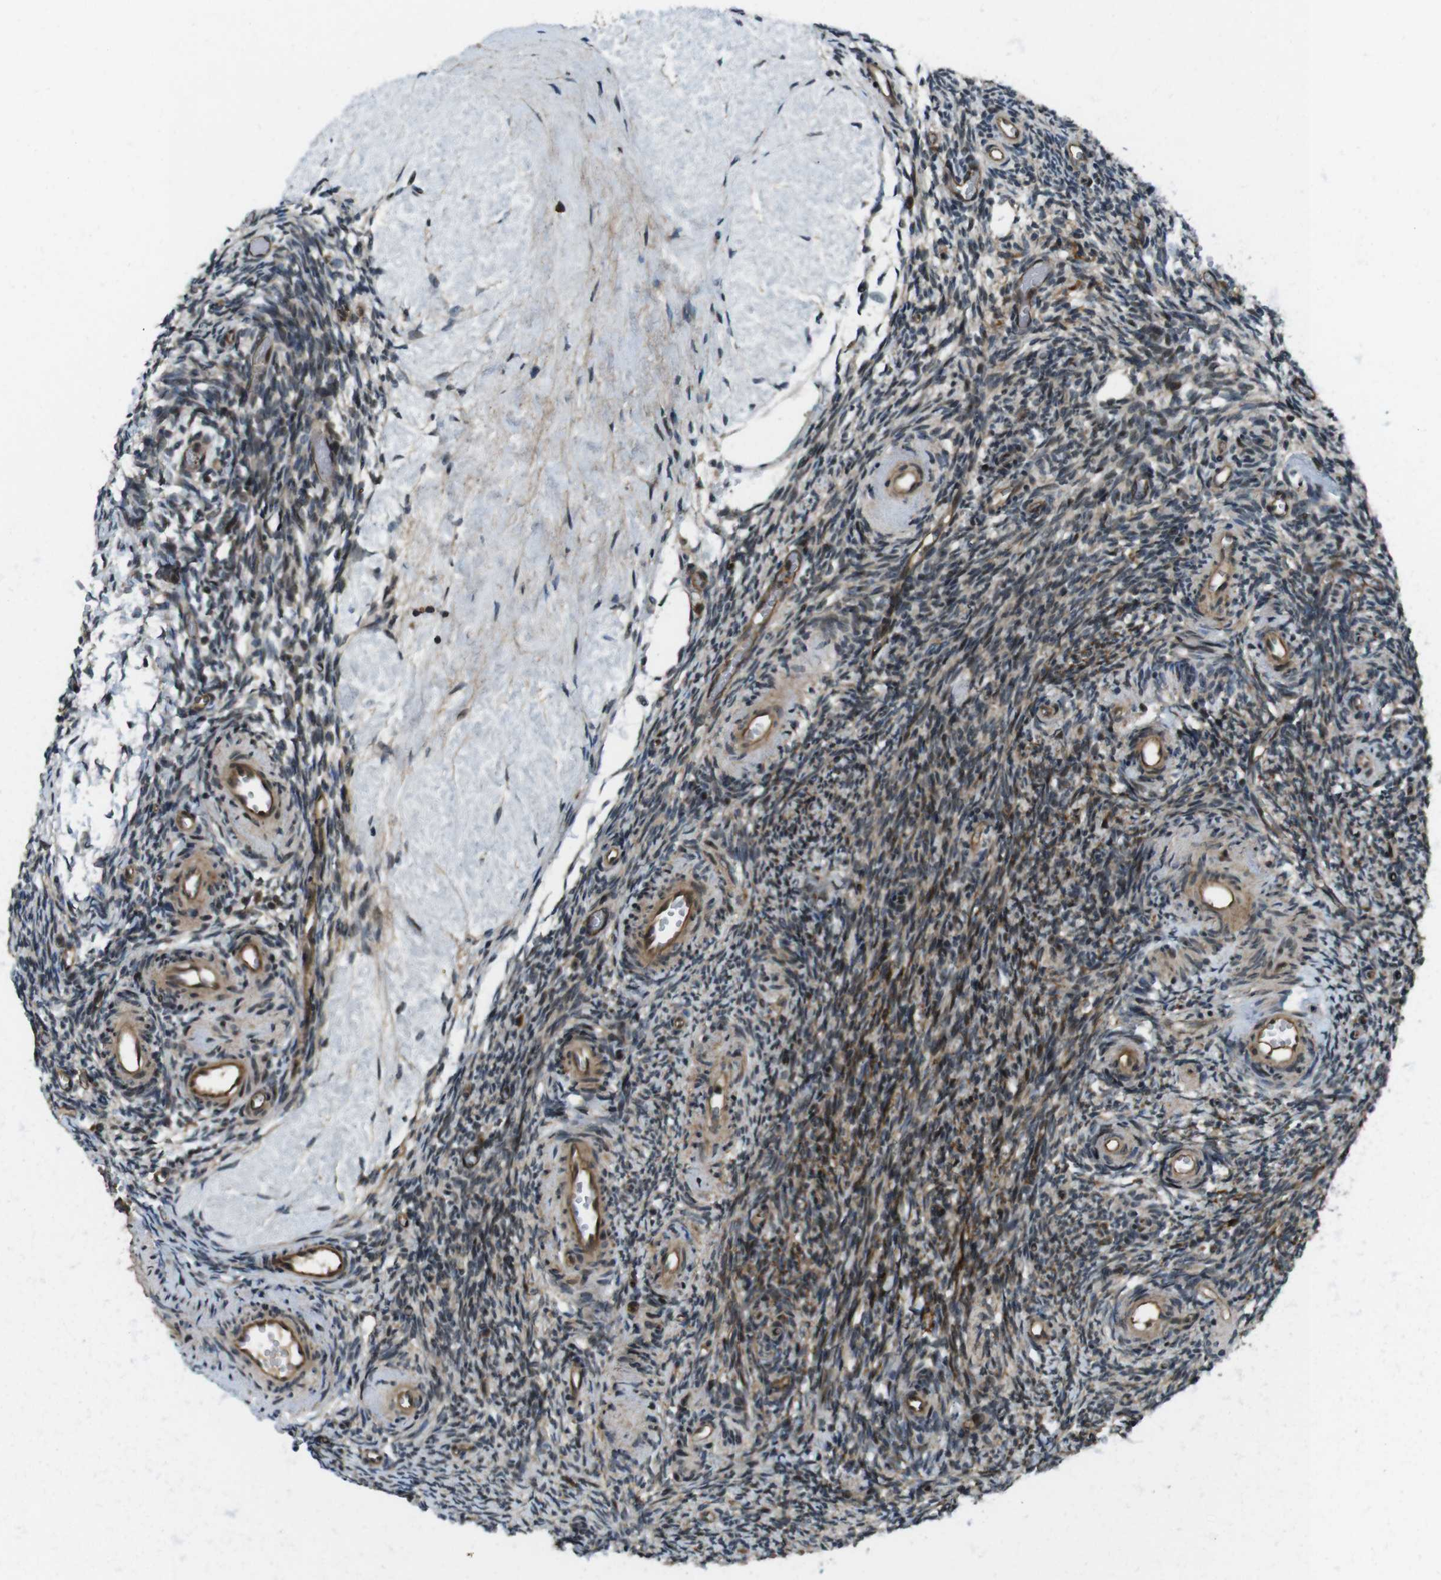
{"staining": {"intensity": "moderate", "quantity": "25%-75%", "location": "cytoplasmic/membranous,nuclear"}, "tissue": "ovary", "cell_type": "Ovarian stroma cells", "image_type": "normal", "snomed": [{"axis": "morphology", "description": "Normal tissue, NOS"}, {"axis": "topography", "description": "Ovary"}], "caption": "A brown stain labels moderate cytoplasmic/membranous,nuclear staining of a protein in ovarian stroma cells of benign human ovary. (DAB (3,3'-diaminobenzidine) IHC, brown staining for protein, blue staining for nuclei).", "gene": "TIAM2", "patient": {"sex": "female", "age": 35}}